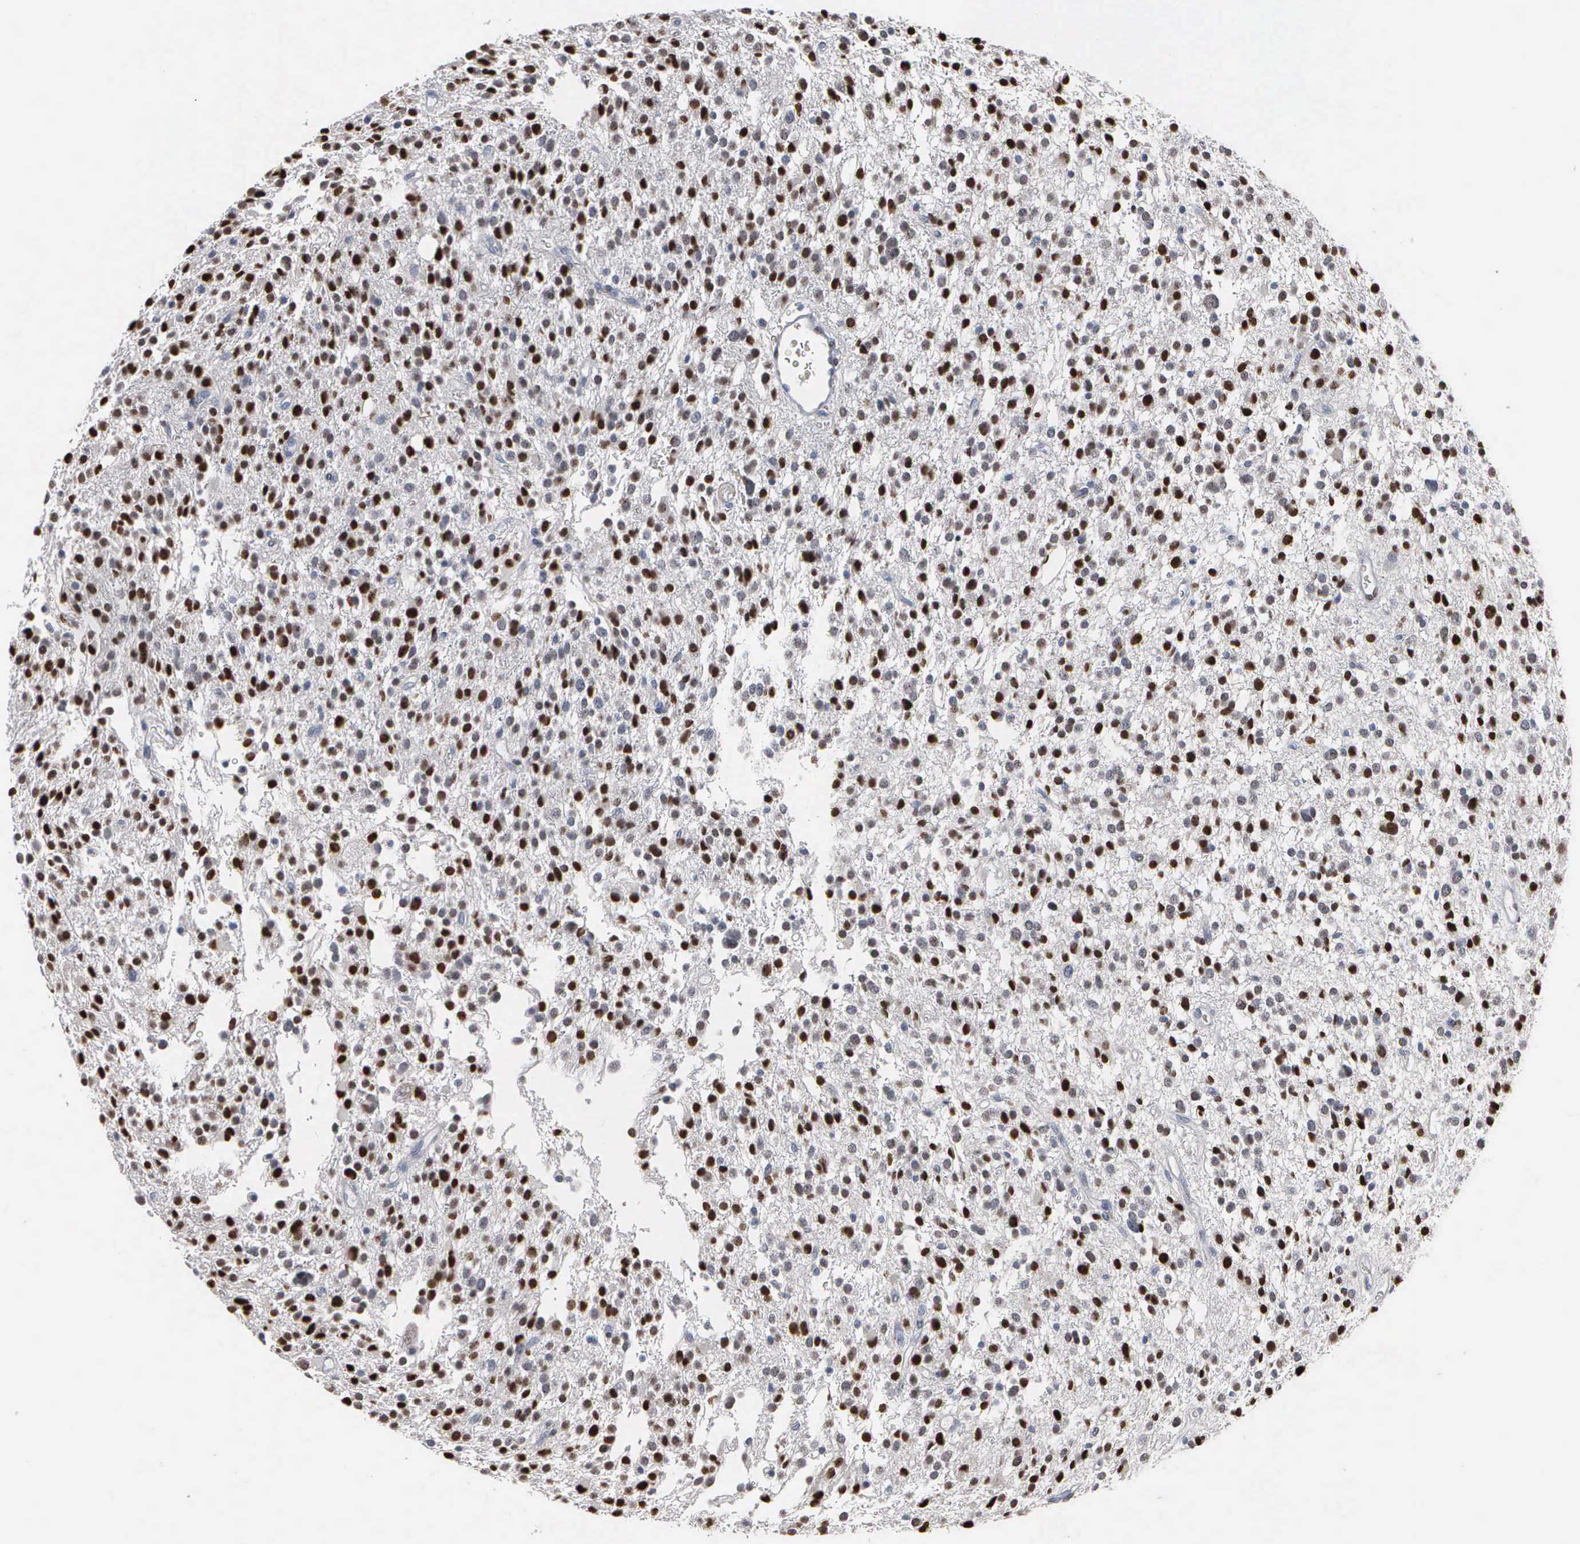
{"staining": {"intensity": "strong", "quantity": ">75%", "location": "nuclear"}, "tissue": "glioma", "cell_type": "Tumor cells", "image_type": "cancer", "snomed": [{"axis": "morphology", "description": "Glioma, malignant, Low grade"}, {"axis": "topography", "description": "Brain"}], "caption": "This is an image of immunohistochemistry staining of malignant glioma (low-grade), which shows strong expression in the nuclear of tumor cells.", "gene": "FGF2", "patient": {"sex": "female", "age": 36}}